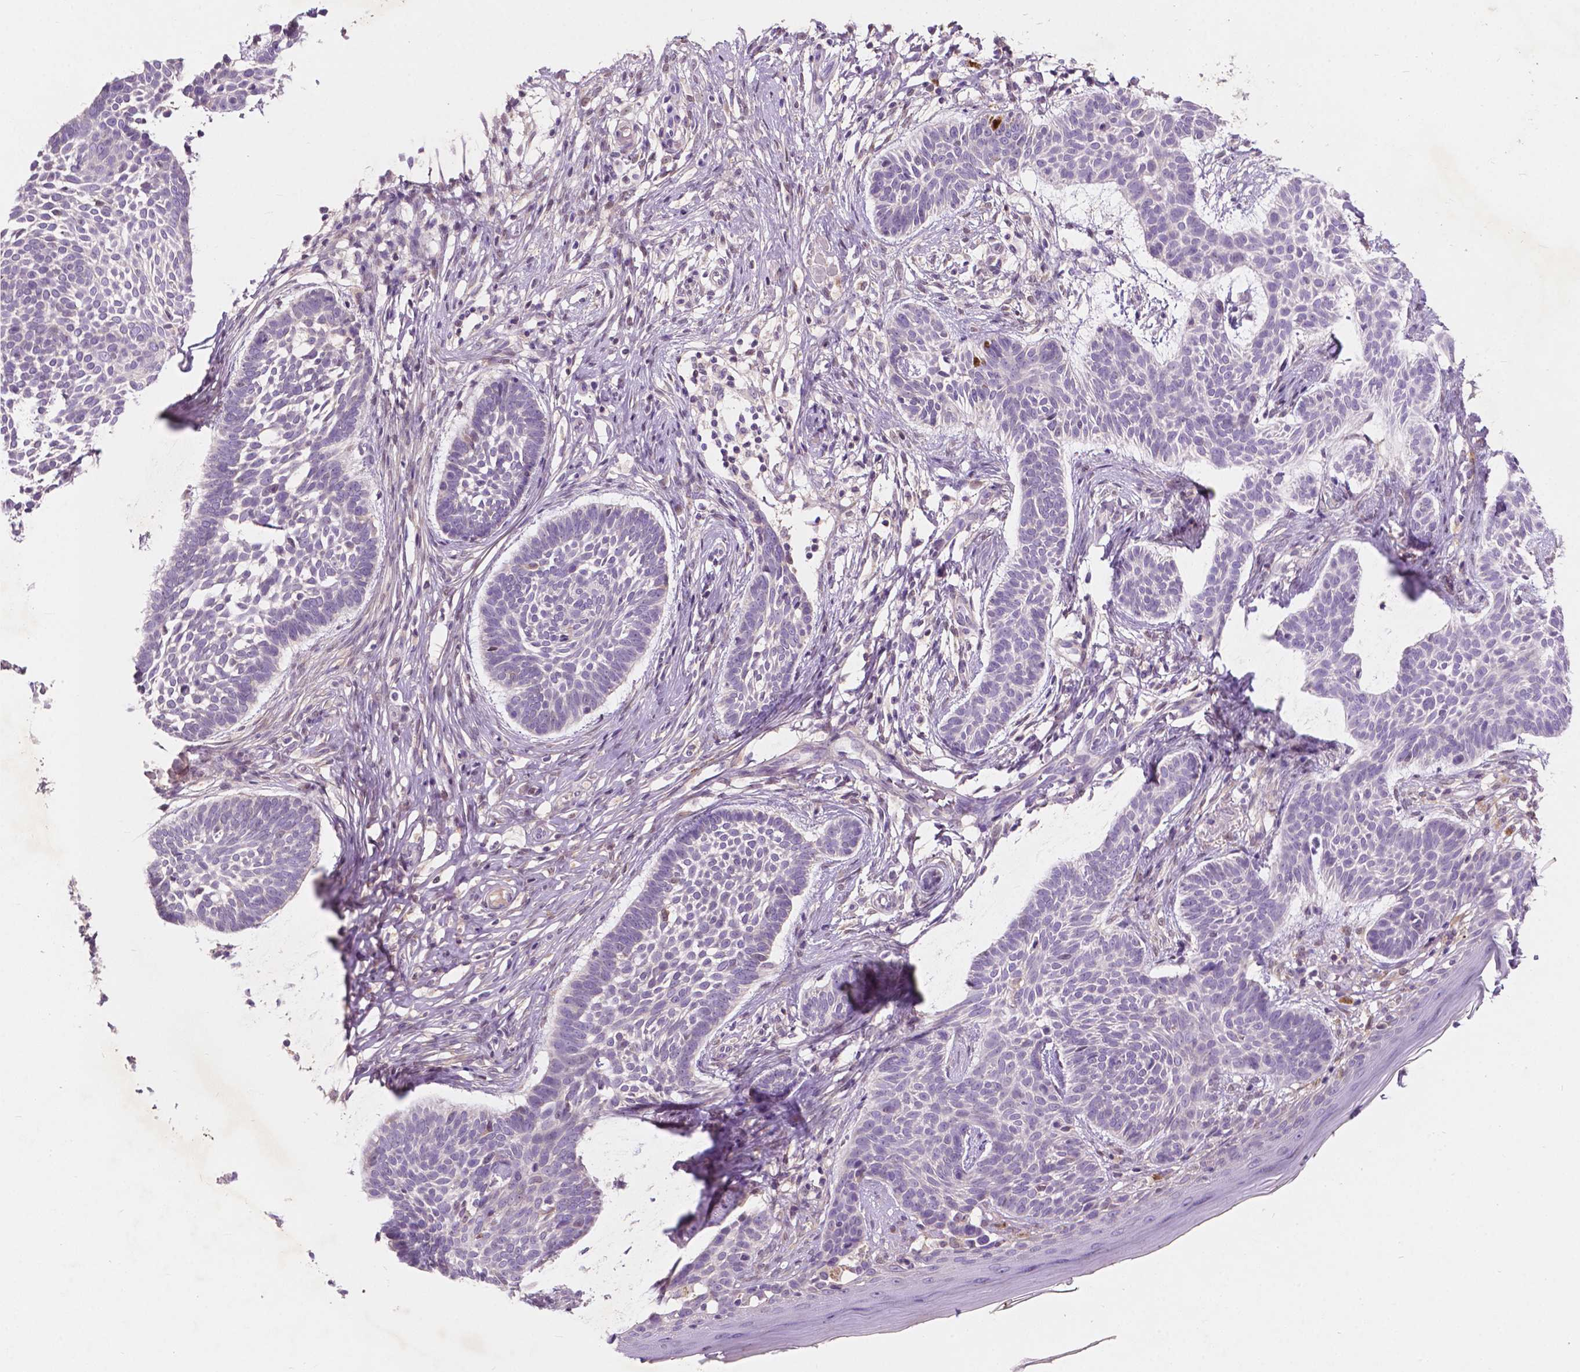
{"staining": {"intensity": "negative", "quantity": "none", "location": "none"}, "tissue": "skin cancer", "cell_type": "Tumor cells", "image_type": "cancer", "snomed": [{"axis": "morphology", "description": "Basal cell carcinoma"}, {"axis": "topography", "description": "Skin"}], "caption": "This image is of basal cell carcinoma (skin) stained with IHC to label a protein in brown with the nuclei are counter-stained blue. There is no positivity in tumor cells.", "gene": "GPR37", "patient": {"sex": "male", "age": 85}}